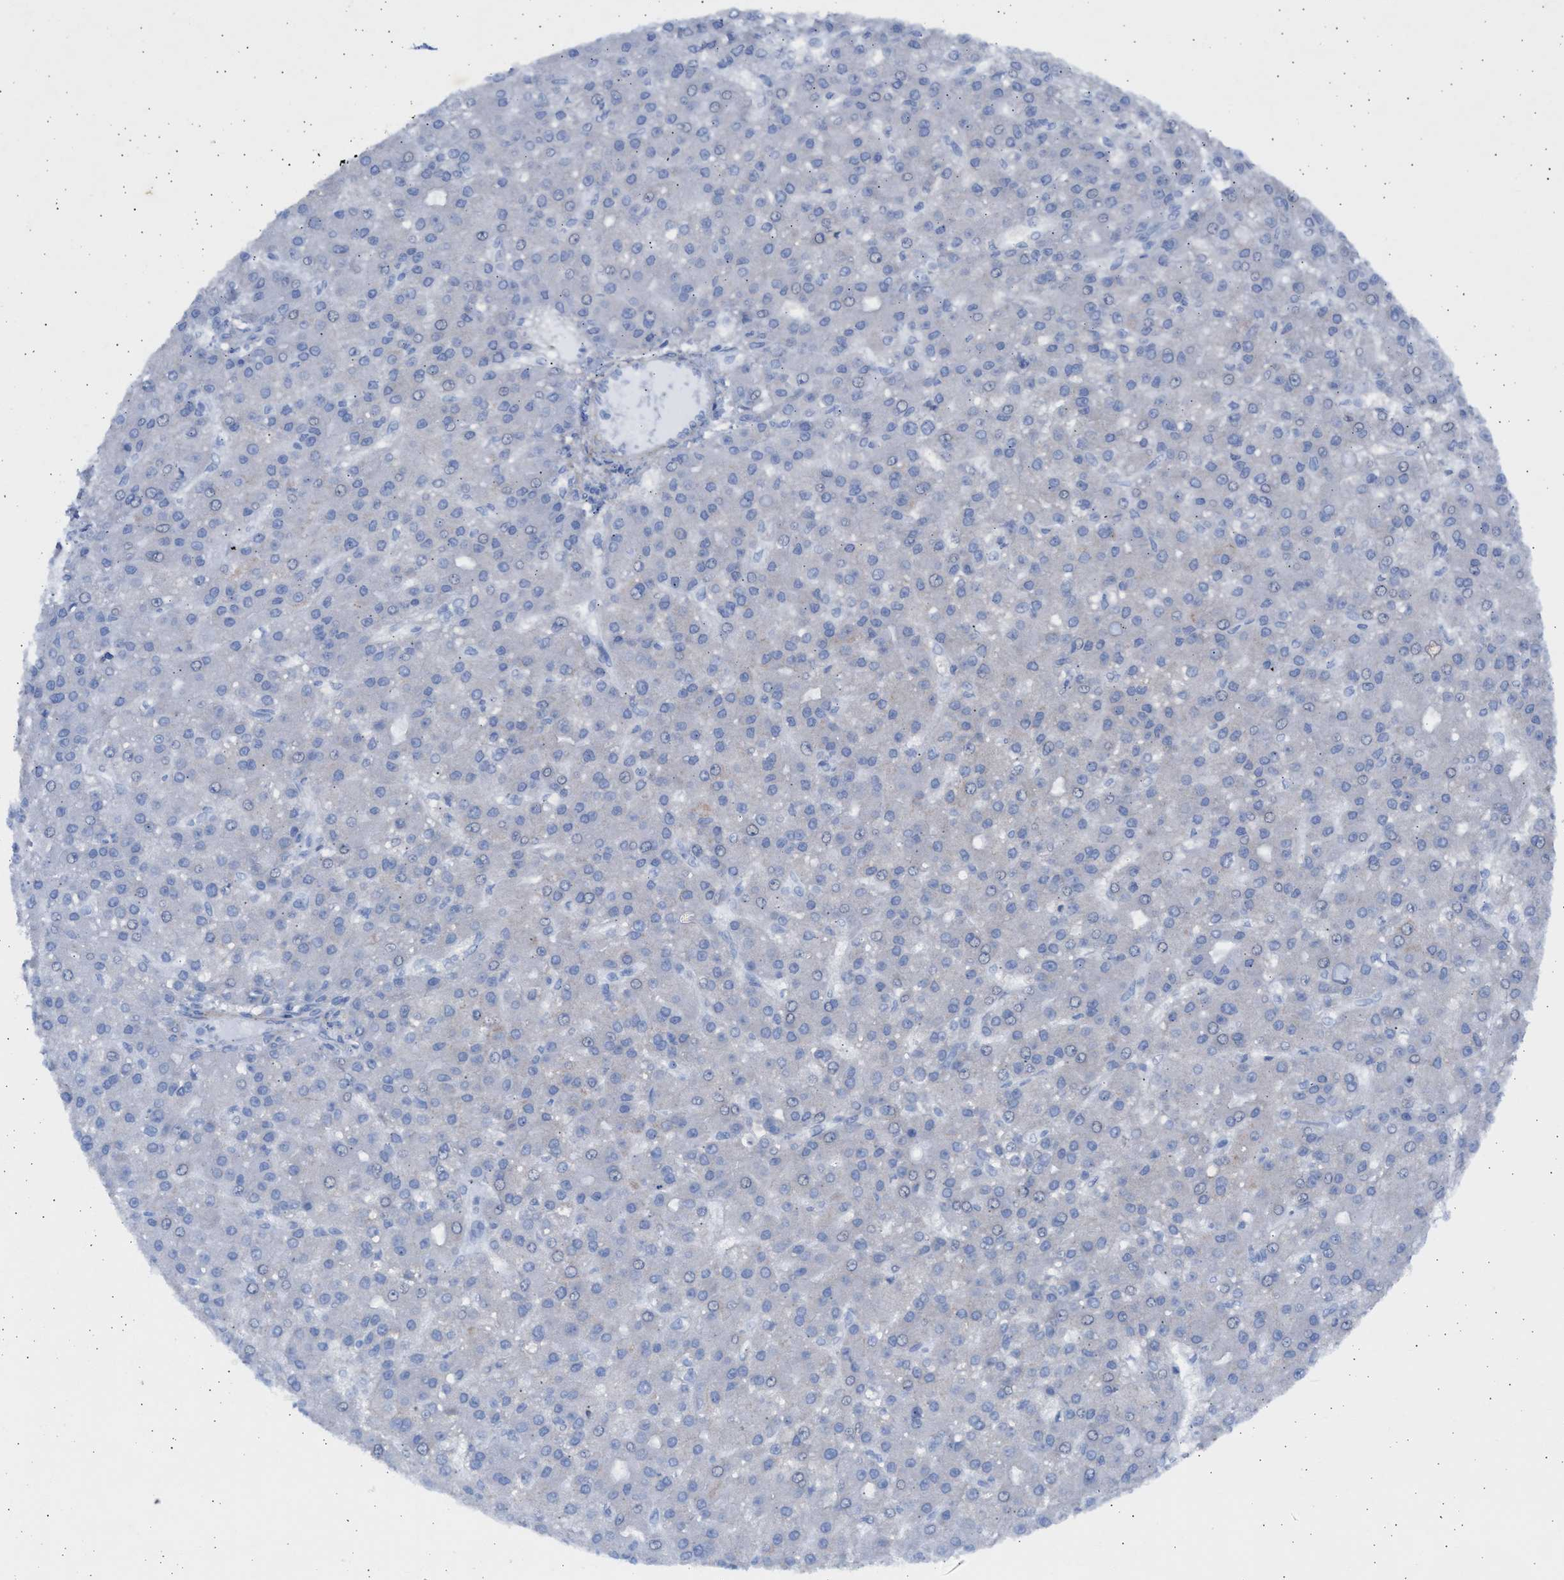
{"staining": {"intensity": "negative", "quantity": "none", "location": "none"}, "tissue": "liver cancer", "cell_type": "Tumor cells", "image_type": "cancer", "snomed": [{"axis": "morphology", "description": "Carcinoma, Hepatocellular, NOS"}, {"axis": "topography", "description": "Liver"}], "caption": "The image displays no staining of tumor cells in liver cancer. (Brightfield microscopy of DAB IHC at high magnification).", "gene": "NBR1", "patient": {"sex": "male", "age": 67}}